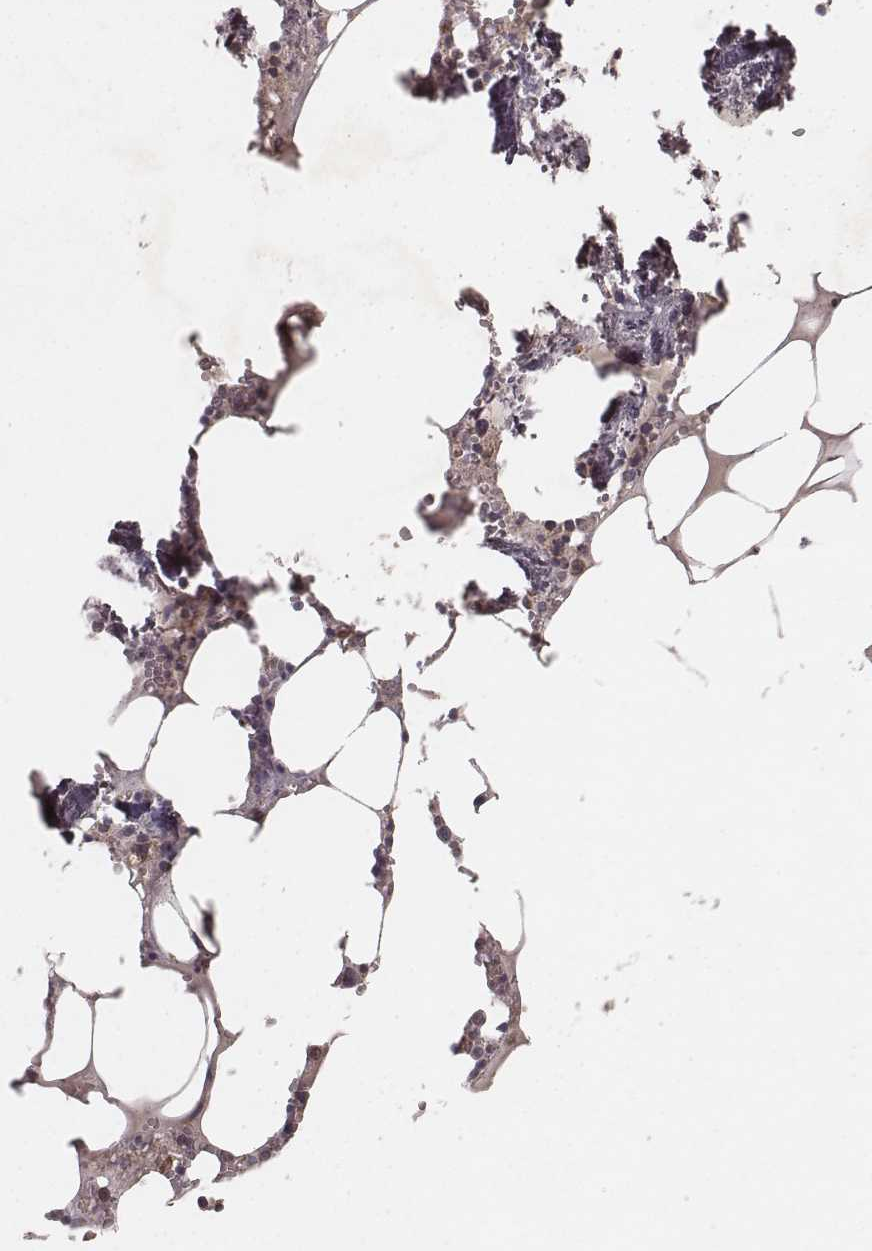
{"staining": {"intensity": "moderate", "quantity": "<25%", "location": "cytoplasmic/membranous"}, "tissue": "bone marrow", "cell_type": "Hematopoietic cells", "image_type": "normal", "snomed": [{"axis": "morphology", "description": "Normal tissue, NOS"}, {"axis": "topography", "description": "Bone marrow"}], "caption": "Bone marrow stained with a brown dye exhibits moderate cytoplasmic/membranous positive expression in about <25% of hematopoietic cells.", "gene": "NDUFA7", "patient": {"sex": "male", "age": 54}}